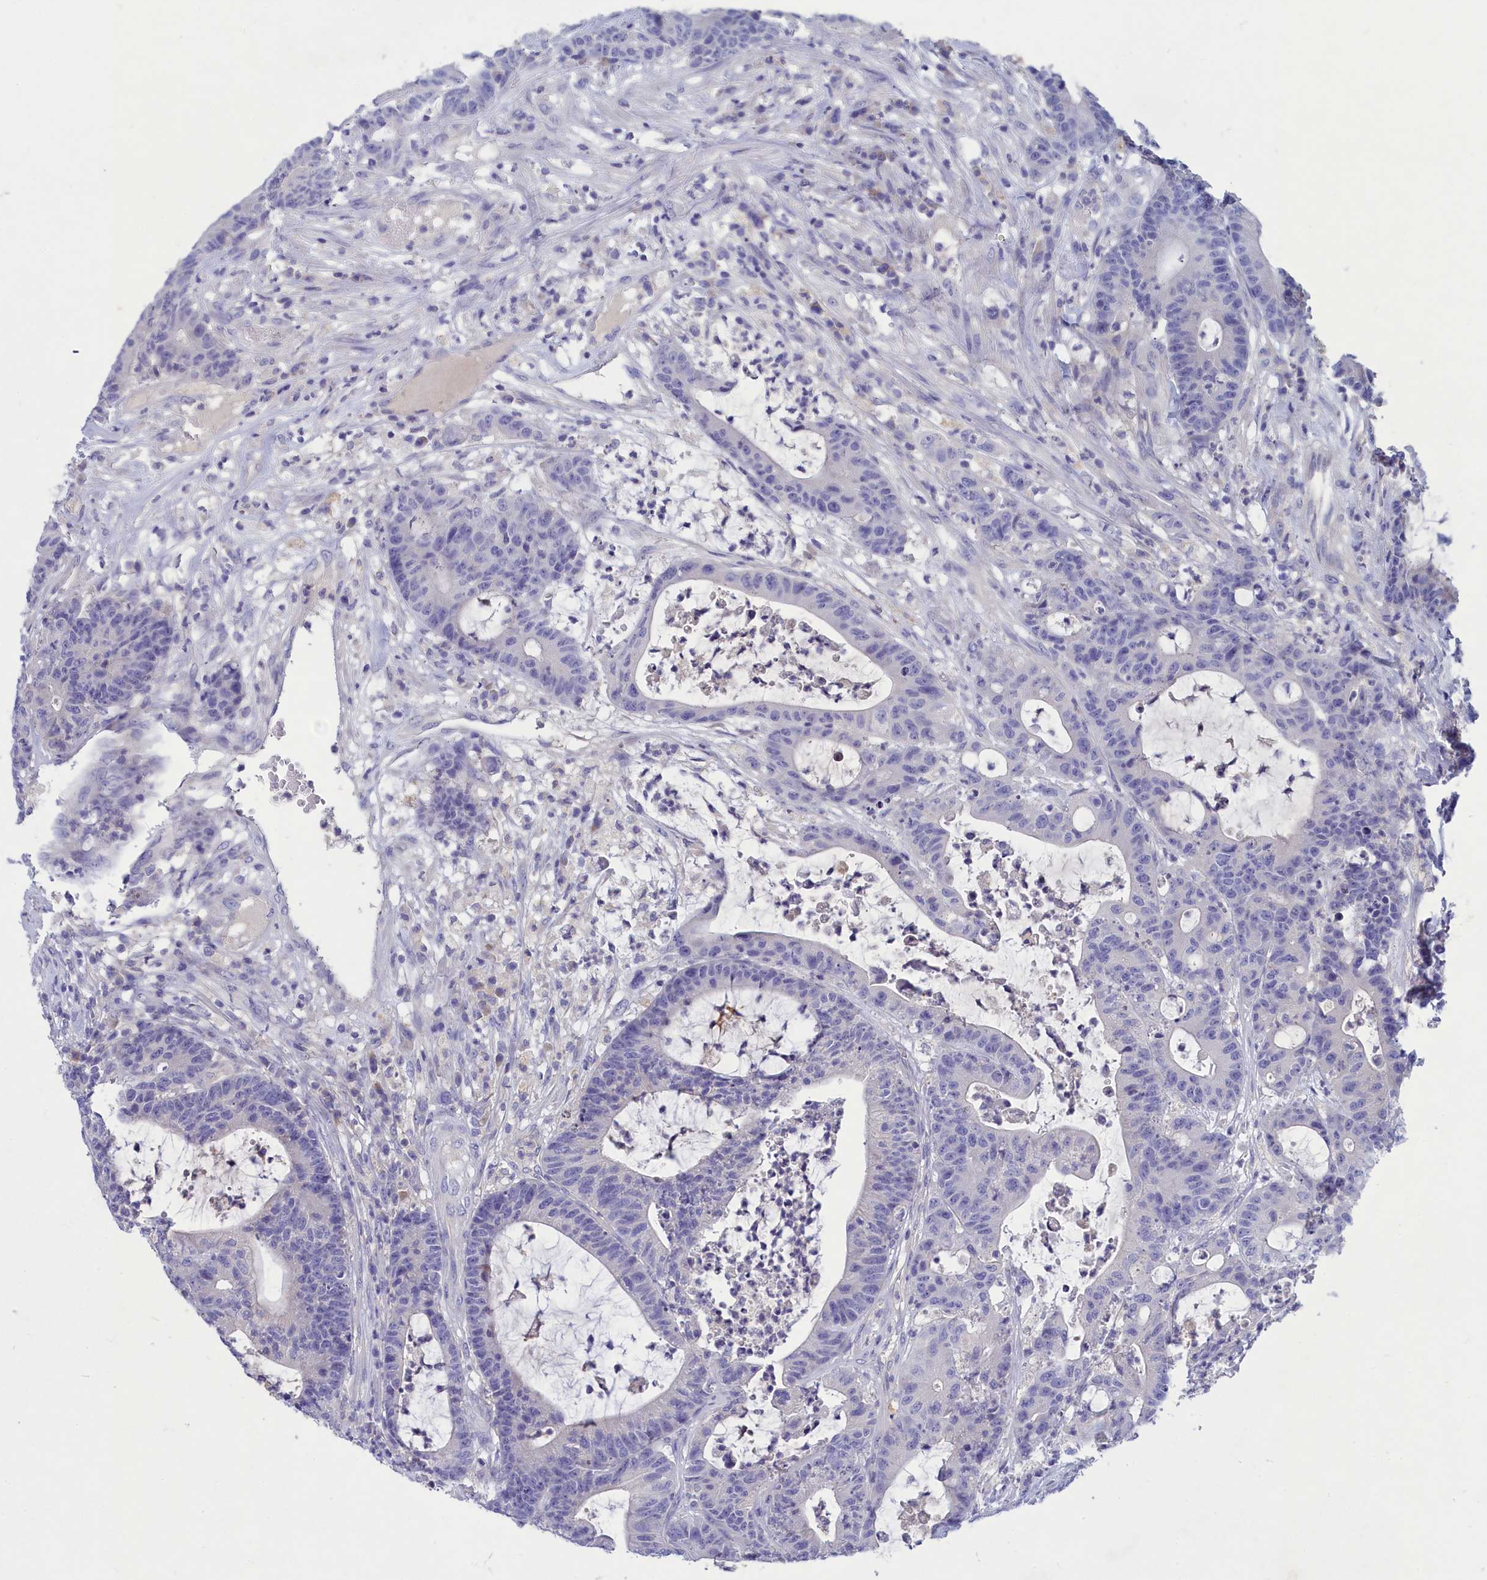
{"staining": {"intensity": "negative", "quantity": "none", "location": "none"}, "tissue": "colorectal cancer", "cell_type": "Tumor cells", "image_type": "cancer", "snomed": [{"axis": "morphology", "description": "Adenocarcinoma, NOS"}, {"axis": "topography", "description": "Colon"}], "caption": "Immunohistochemistry (IHC) of human colorectal adenocarcinoma displays no positivity in tumor cells.", "gene": "DEFB119", "patient": {"sex": "female", "age": 84}}